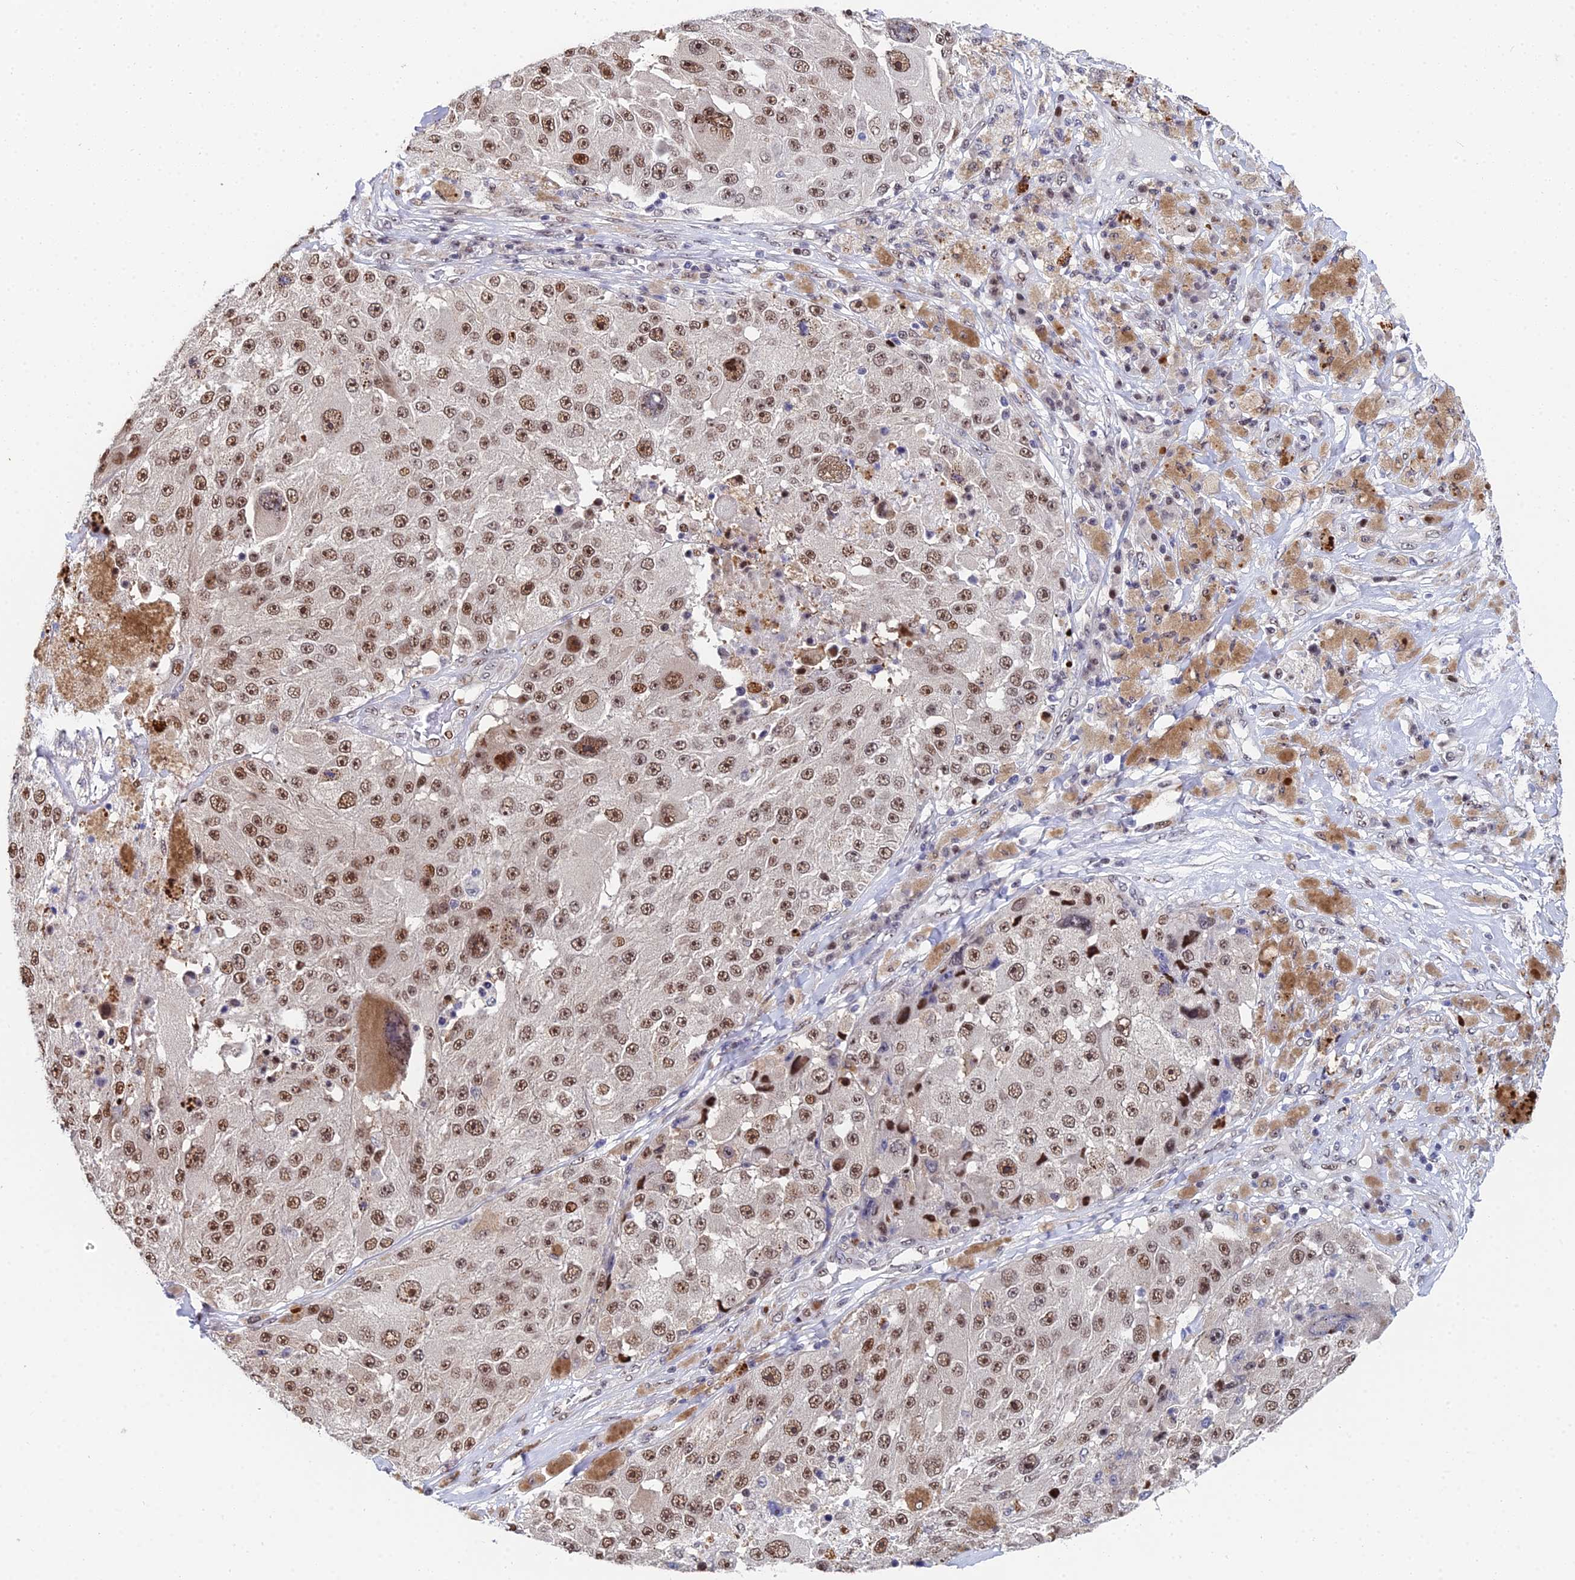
{"staining": {"intensity": "strong", "quantity": ">75%", "location": "nuclear"}, "tissue": "melanoma", "cell_type": "Tumor cells", "image_type": "cancer", "snomed": [{"axis": "morphology", "description": "Malignant melanoma, Metastatic site"}, {"axis": "topography", "description": "Lymph node"}], "caption": "Protein positivity by IHC displays strong nuclear positivity in approximately >75% of tumor cells in melanoma. The protein of interest is shown in brown color, while the nuclei are stained blue.", "gene": "TIFA", "patient": {"sex": "male", "age": 62}}